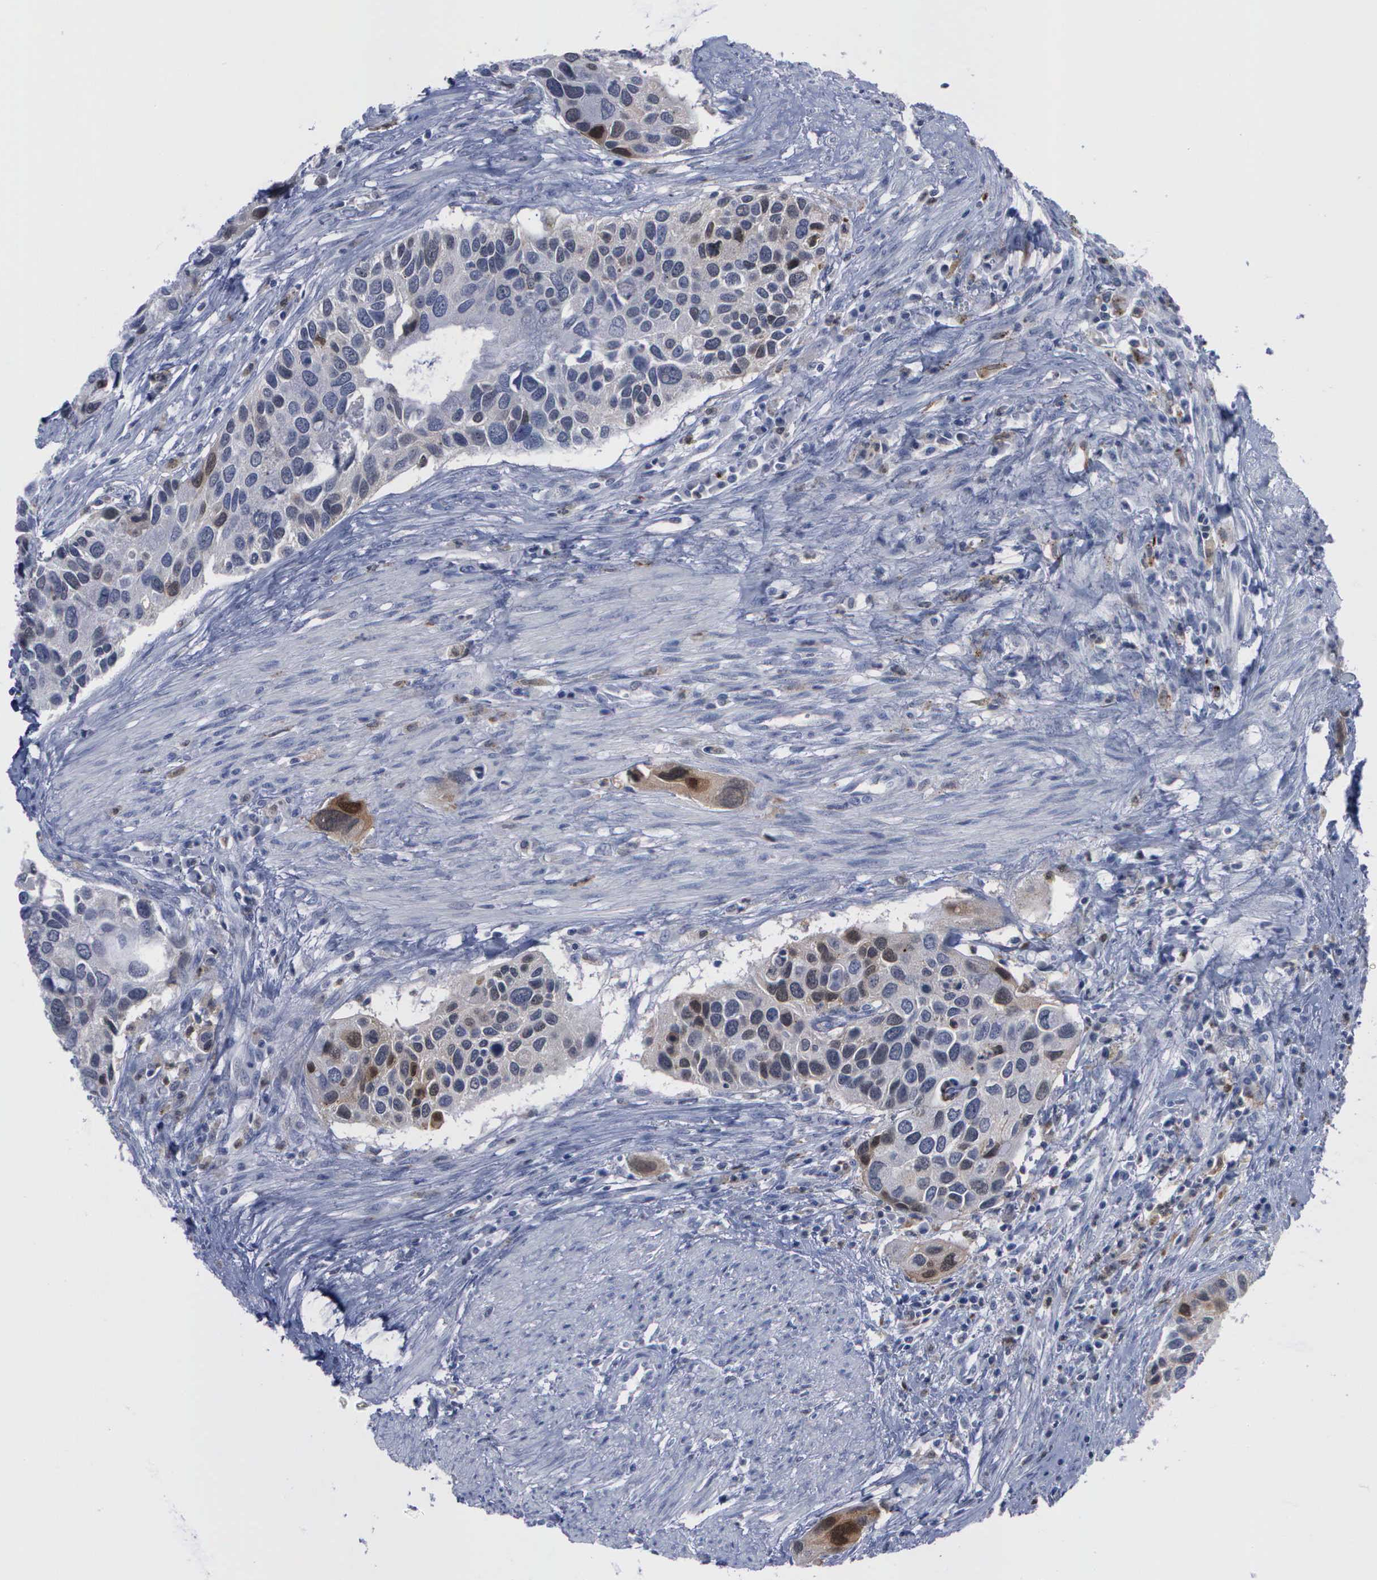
{"staining": {"intensity": "weak", "quantity": "<25%", "location": "cytoplasmic/membranous"}, "tissue": "urothelial cancer", "cell_type": "Tumor cells", "image_type": "cancer", "snomed": [{"axis": "morphology", "description": "Urothelial carcinoma, High grade"}, {"axis": "topography", "description": "Urinary bladder"}], "caption": "Tumor cells are negative for protein expression in human urothelial carcinoma (high-grade). Brightfield microscopy of immunohistochemistry stained with DAB (brown) and hematoxylin (blue), captured at high magnification.", "gene": "CSTA", "patient": {"sex": "male", "age": 66}}